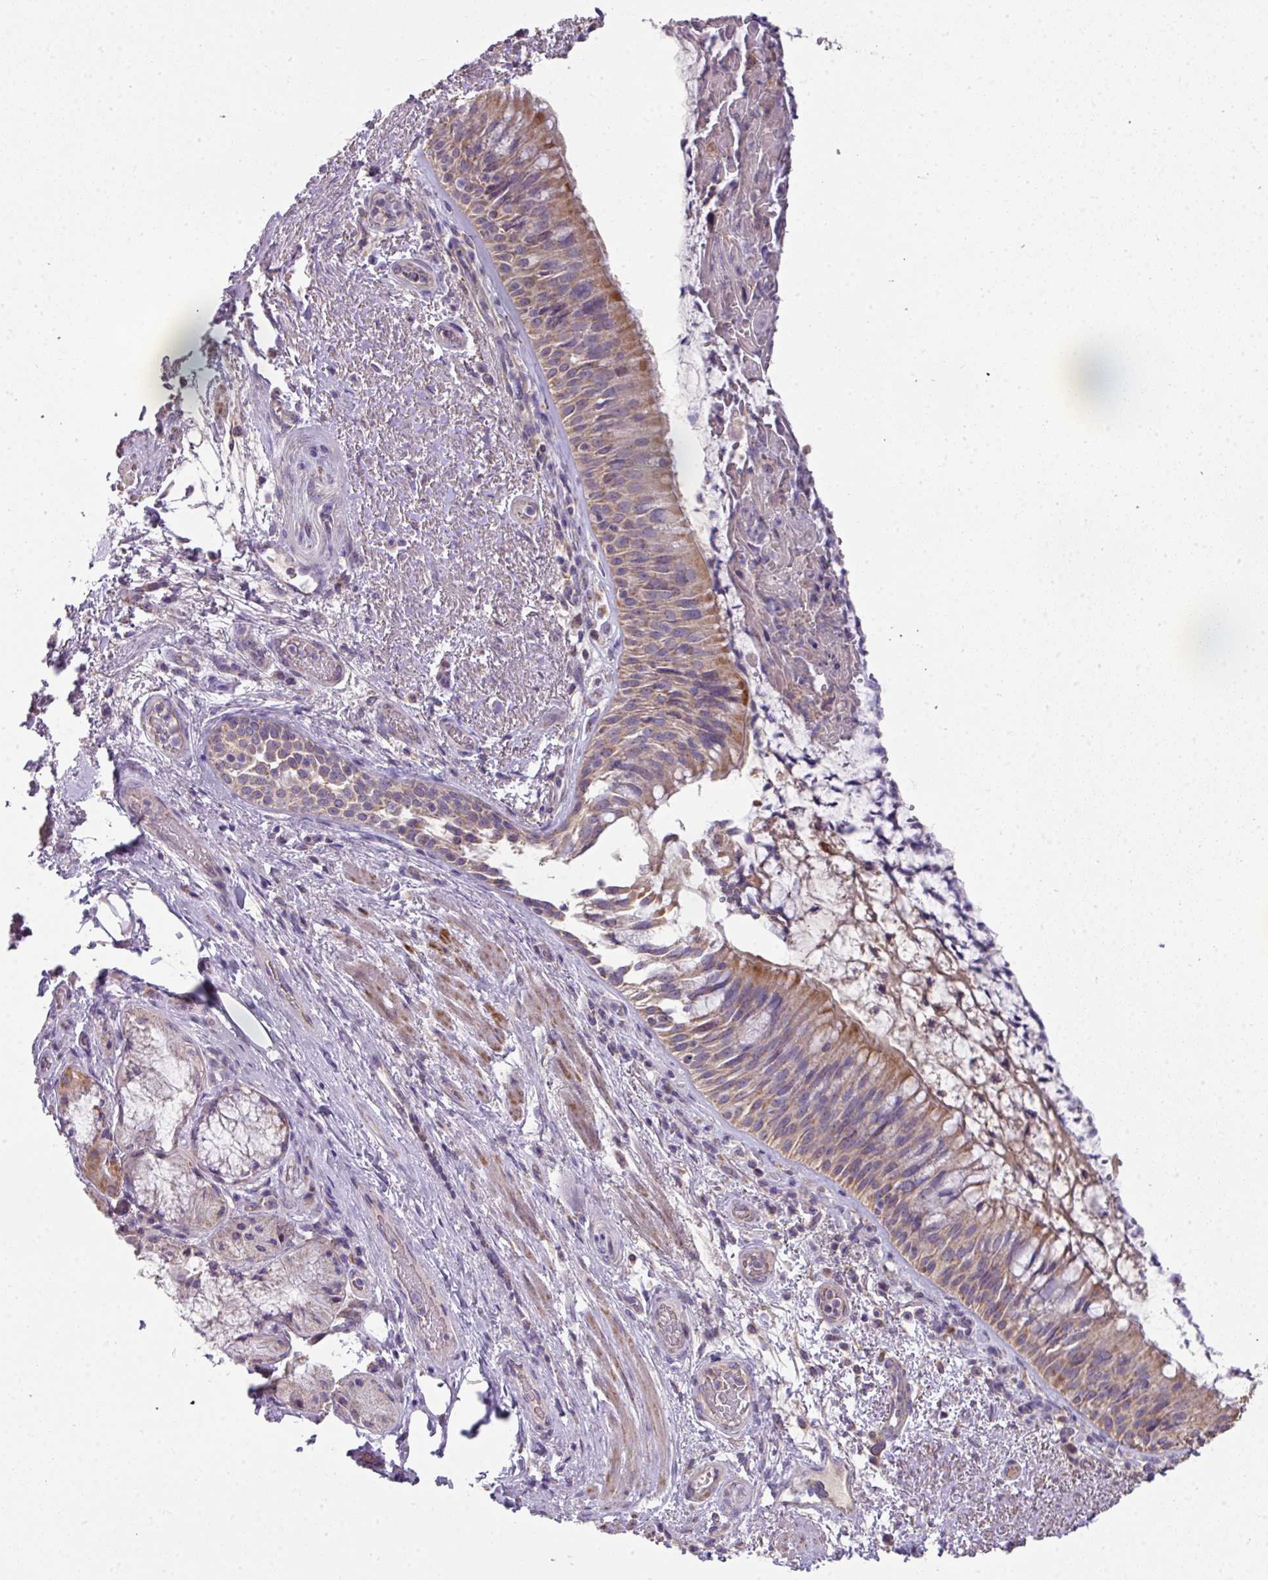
{"staining": {"intensity": "moderate", "quantity": "25%-75%", "location": "cytoplasmic/membranous"}, "tissue": "bronchus", "cell_type": "Respiratory epithelial cells", "image_type": "normal", "snomed": [{"axis": "morphology", "description": "Normal tissue, NOS"}, {"axis": "topography", "description": "Cartilage tissue"}, {"axis": "topography", "description": "Bronchus"}], "caption": "Protein staining of unremarkable bronchus reveals moderate cytoplasmic/membranous staining in approximately 25%-75% of respiratory epithelial cells.", "gene": "PALS2", "patient": {"sex": "male", "age": 63}}